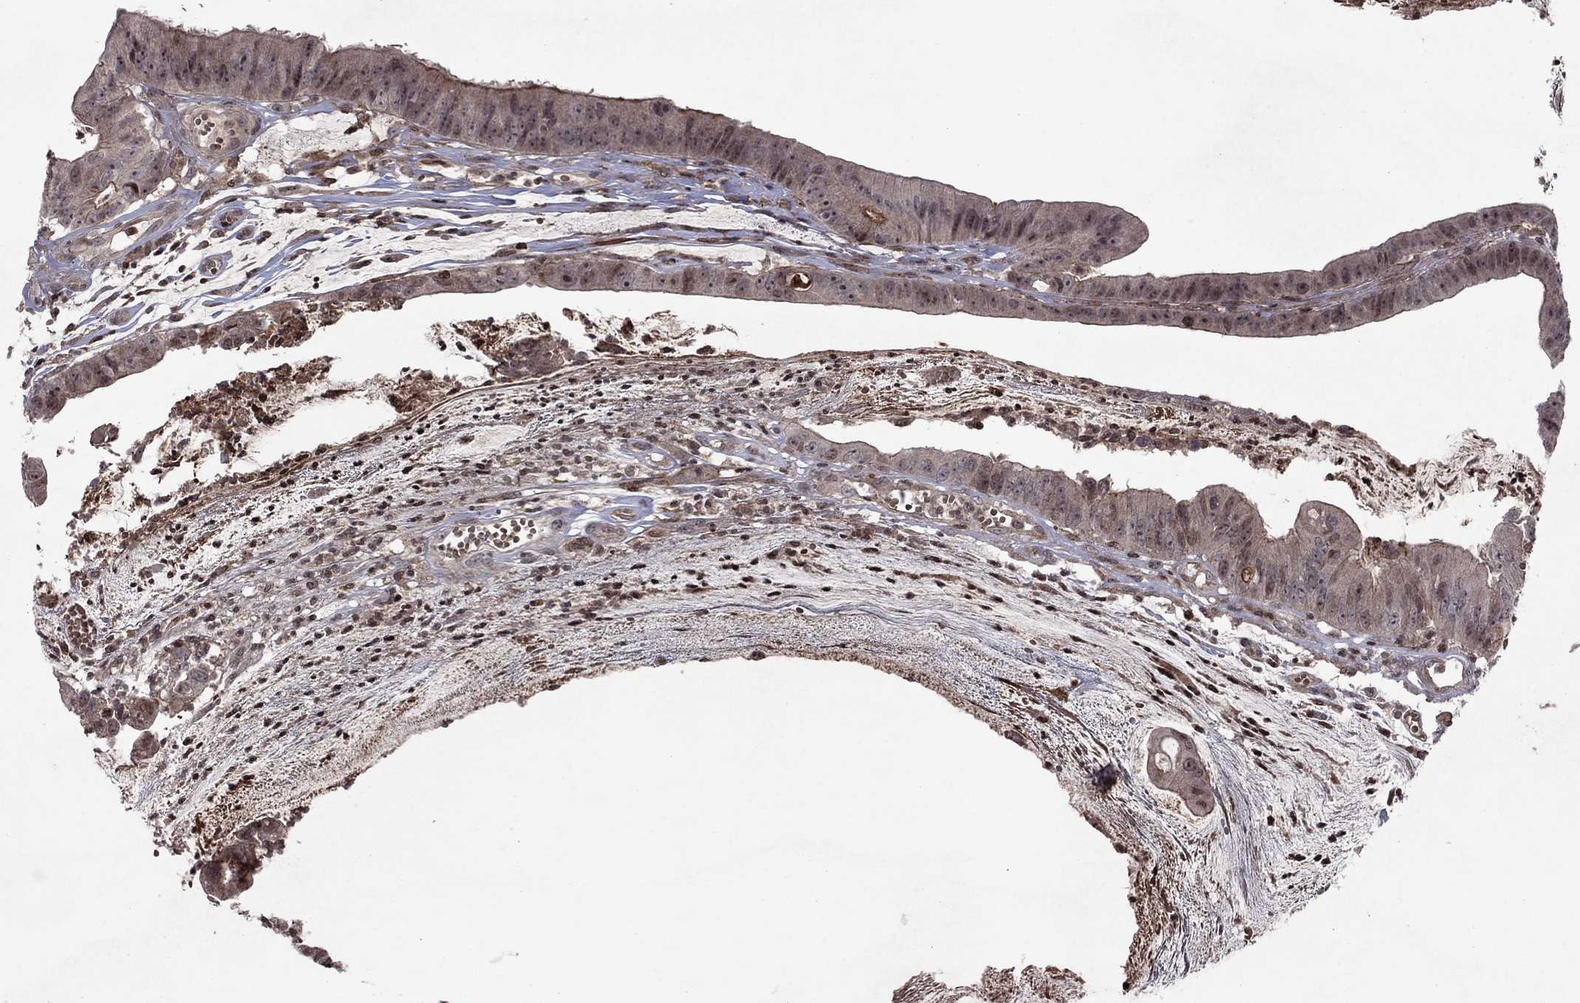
{"staining": {"intensity": "negative", "quantity": "none", "location": "none"}, "tissue": "colorectal cancer", "cell_type": "Tumor cells", "image_type": "cancer", "snomed": [{"axis": "morphology", "description": "Adenocarcinoma, NOS"}, {"axis": "topography", "description": "Colon"}], "caption": "Tumor cells are negative for protein expression in human colorectal cancer.", "gene": "SORBS1", "patient": {"sex": "female", "age": 69}}